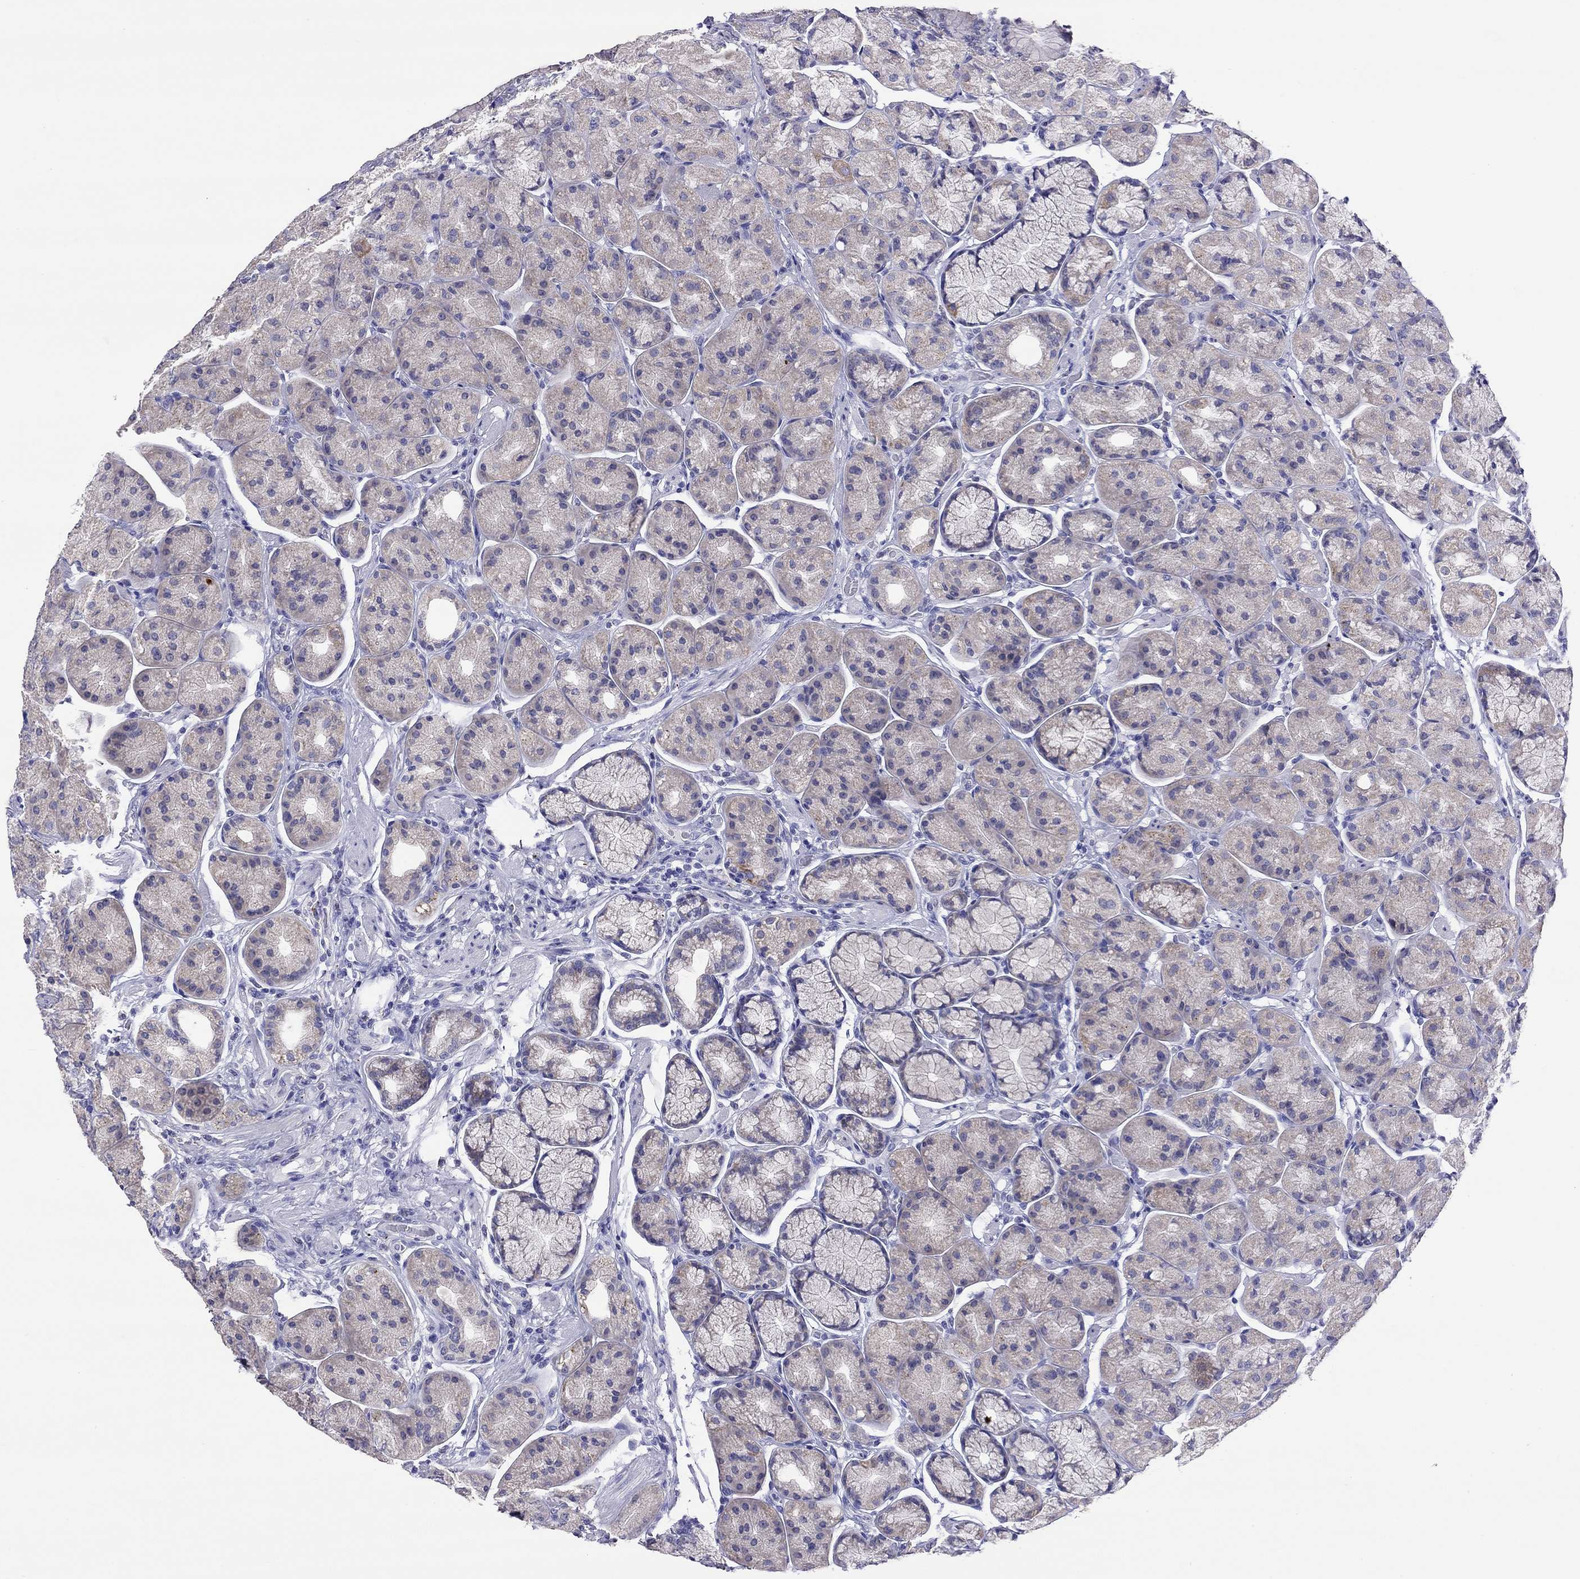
{"staining": {"intensity": "weak", "quantity": "<25%", "location": "cytoplasmic/membranous"}, "tissue": "stomach", "cell_type": "Glandular cells", "image_type": "normal", "snomed": [{"axis": "morphology", "description": "Normal tissue, NOS"}, {"axis": "morphology", "description": "Adenocarcinoma, NOS"}, {"axis": "morphology", "description": "Adenocarcinoma, High grade"}, {"axis": "topography", "description": "Stomach, upper"}, {"axis": "topography", "description": "Stomach"}], "caption": "DAB immunohistochemical staining of unremarkable human stomach shows no significant expression in glandular cells. (Stains: DAB immunohistochemistry with hematoxylin counter stain, Microscopy: brightfield microscopy at high magnification).", "gene": "COL9A1", "patient": {"sex": "female", "age": 65}}